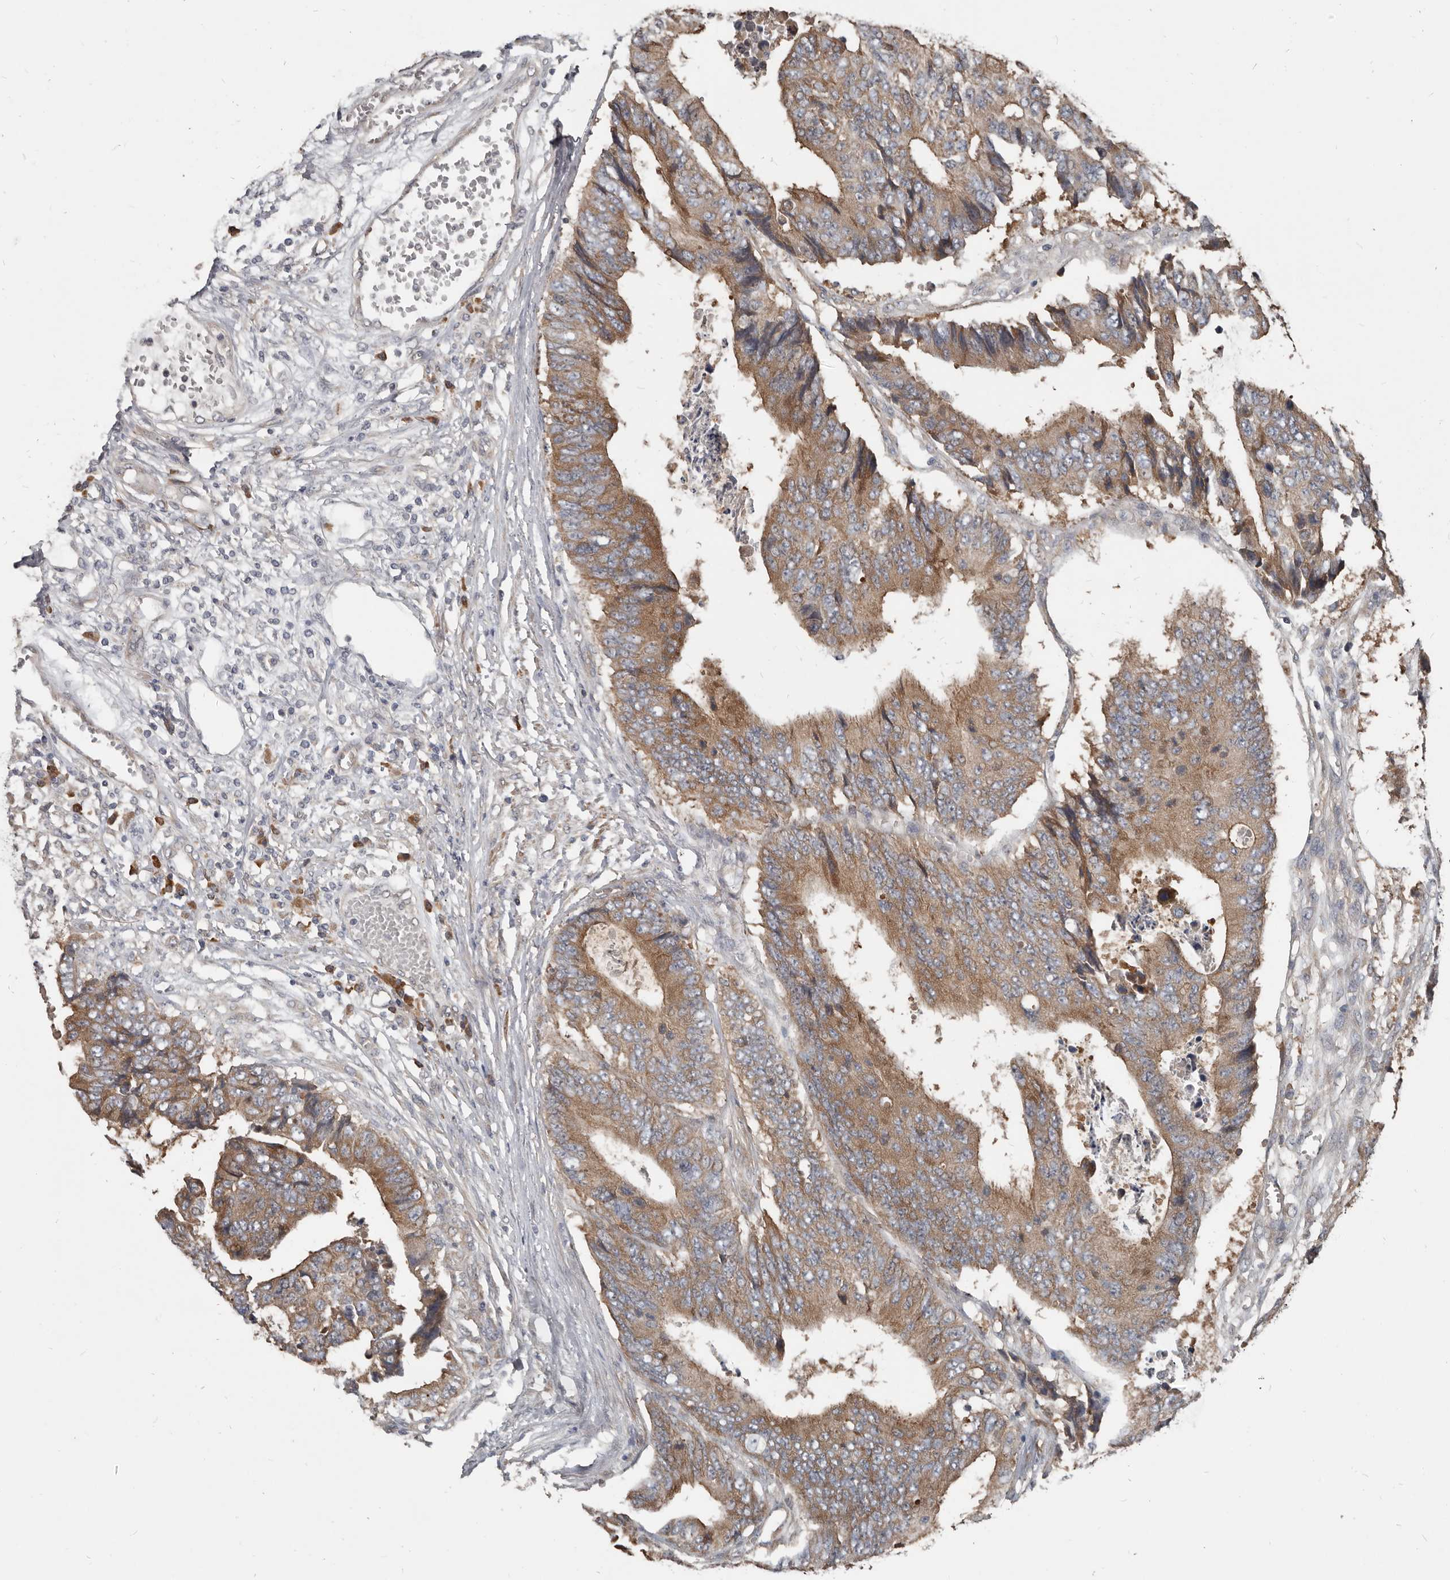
{"staining": {"intensity": "moderate", "quantity": ">75%", "location": "cytoplasmic/membranous"}, "tissue": "colorectal cancer", "cell_type": "Tumor cells", "image_type": "cancer", "snomed": [{"axis": "morphology", "description": "Adenocarcinoma, NOS"}, {"axis": "topography", "description": "Rectum"}], "caption": "A micrograph of colorectal cancer stained for a protein exhibits moderate cytoplasmic/membranous brown staining in tumor cells.", "gene": "AKNAD1", "patient": {"sex": "male", "age": 84}}